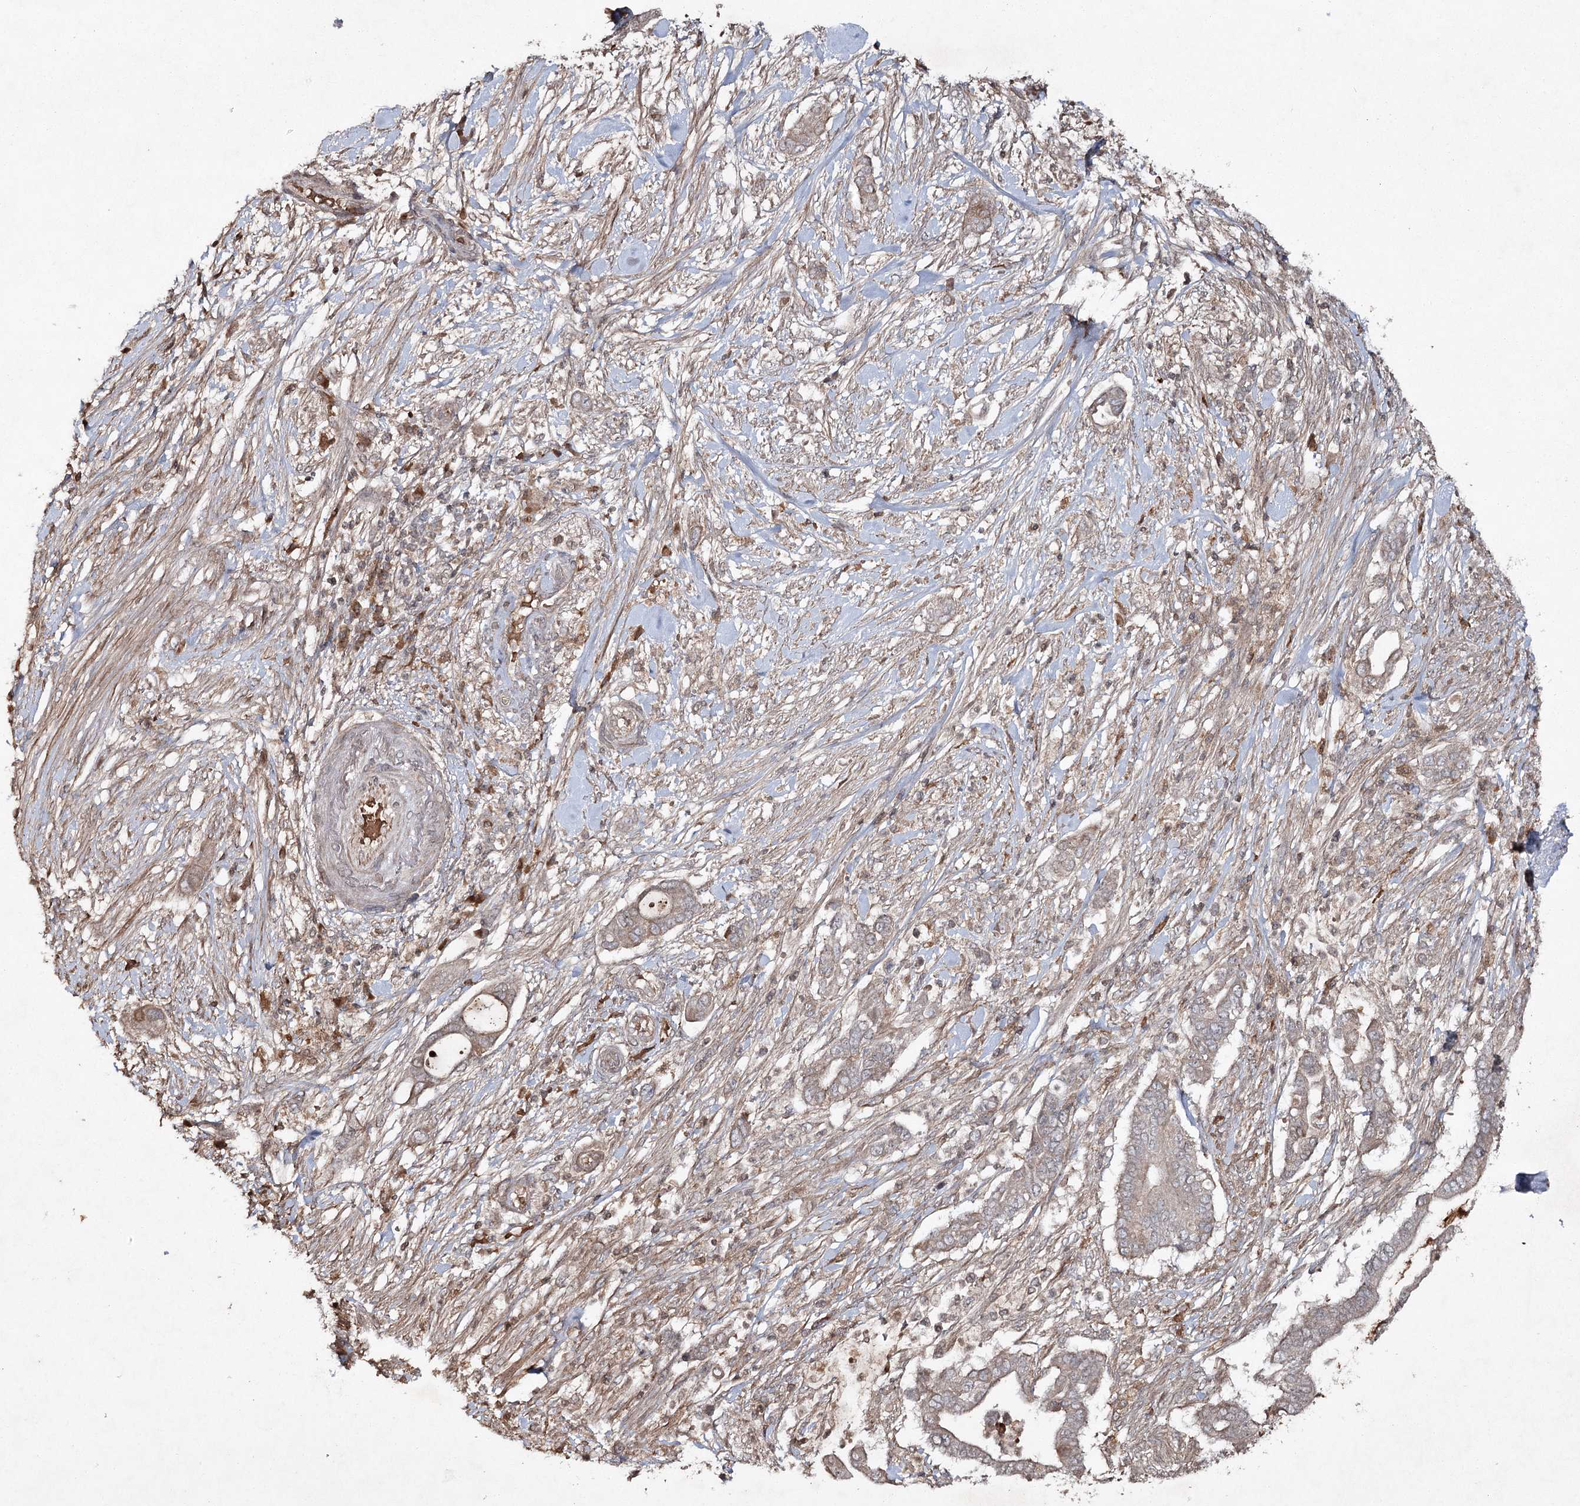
{"staining": {"intensity": "weak", "quantity": "<25%", "location": "cytoplasmic/membranous"}, "tissue": "pancreatic cancer", "cell_type": "Tumor cells", "image_type": "cancer", "snomed": [{"axis": "morphology", "description": "Adenocarcinoma, NOS"}, {"axis": "topography", "description": "Pancreas"}], "caption": "Immunohistochemistry (IHC) image of human pancreatic cancer stained for a protein (brown), which reveals no staining in tumor cells.", "gene": "CYP2B6", "patient": {"sex": "male", "age": 68}}